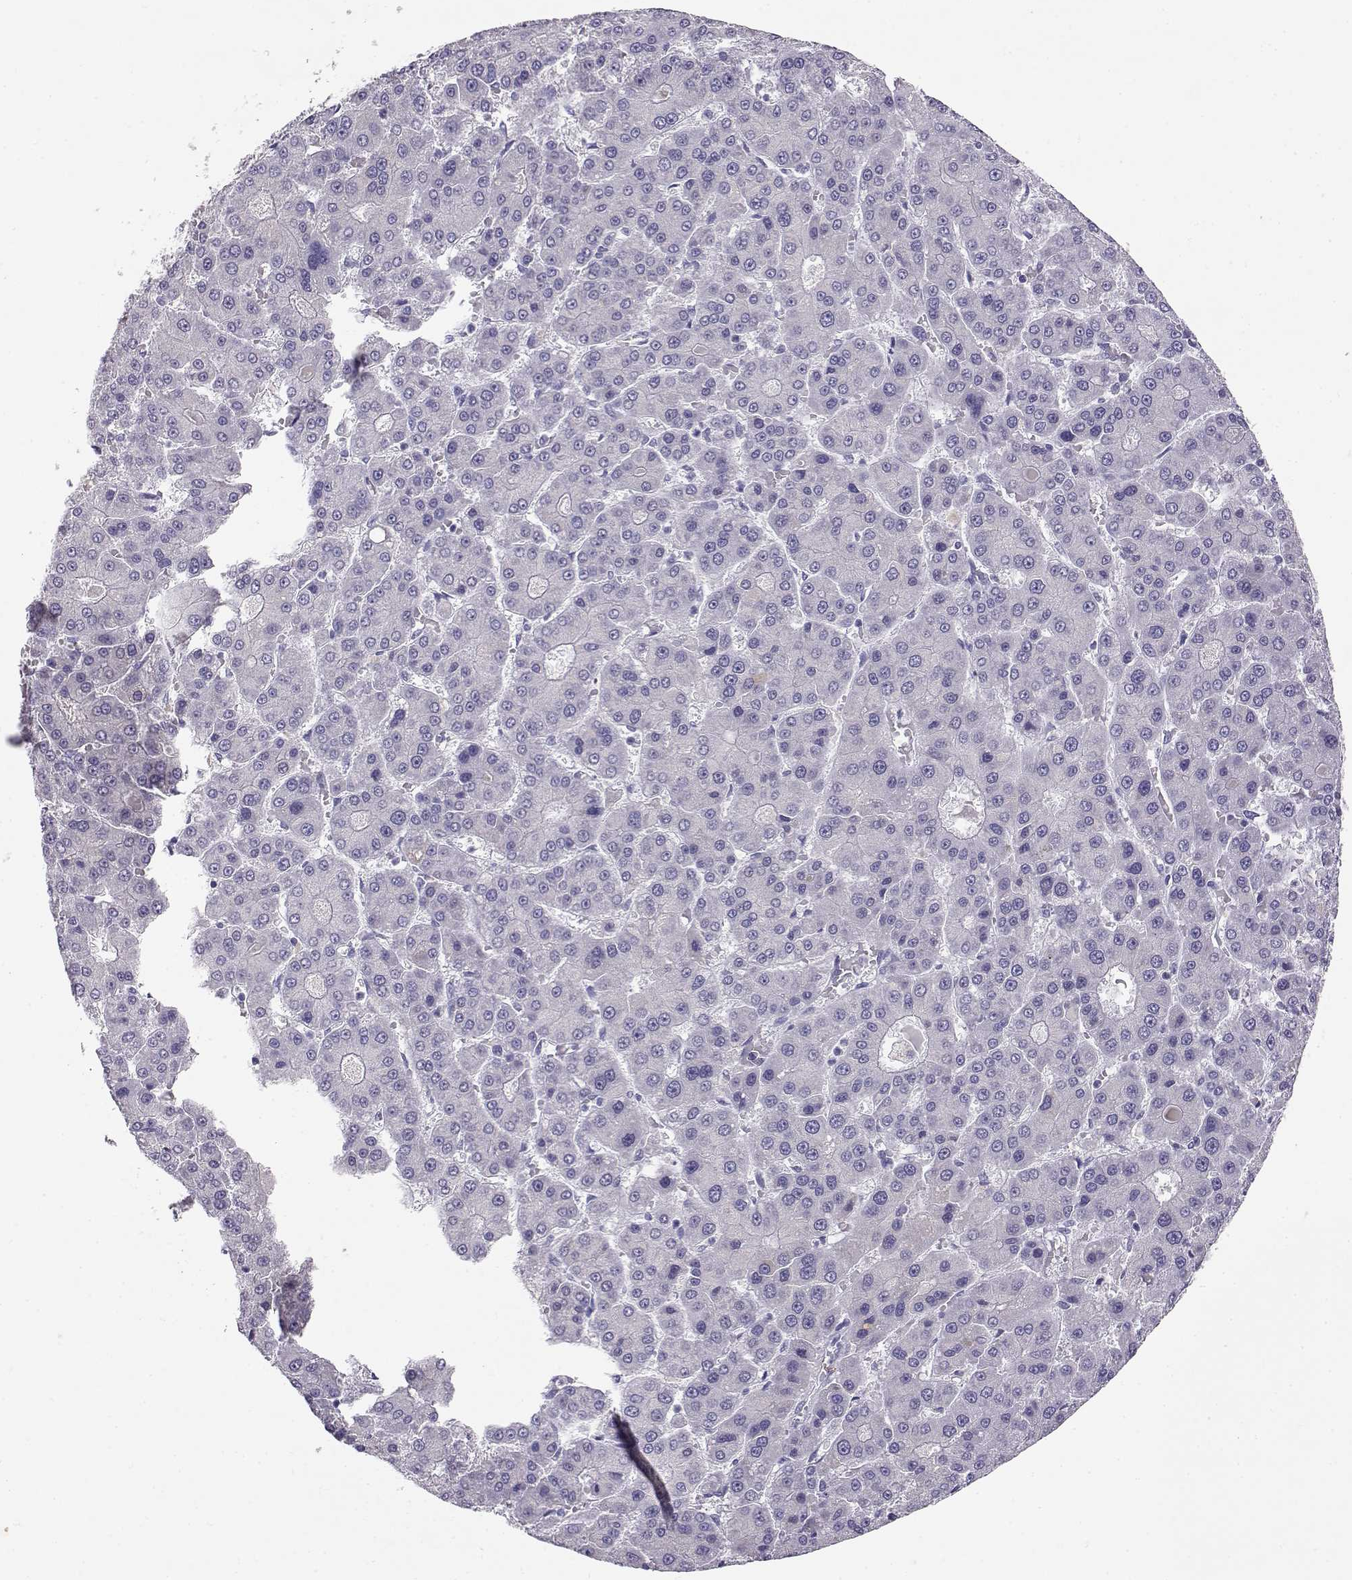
{"staining": {"intensity": "negative", "quantity": "none", "location": "none"}, "tissue": "liver cancer", "cell_type": "Tumor cells", "image_type": "cancer", "snomed": [{"axis": "morphology", "description": "Carcinoma, Hepatocellular, NOS"}, {"axis": "topography", "description": "Liver"}], "caption": "Tumor cells are negative for brown protein staining in liver hepatocellular carcinoma.", "gene": "ENDOU", "patient": {"sex": "male", "age": 70}}